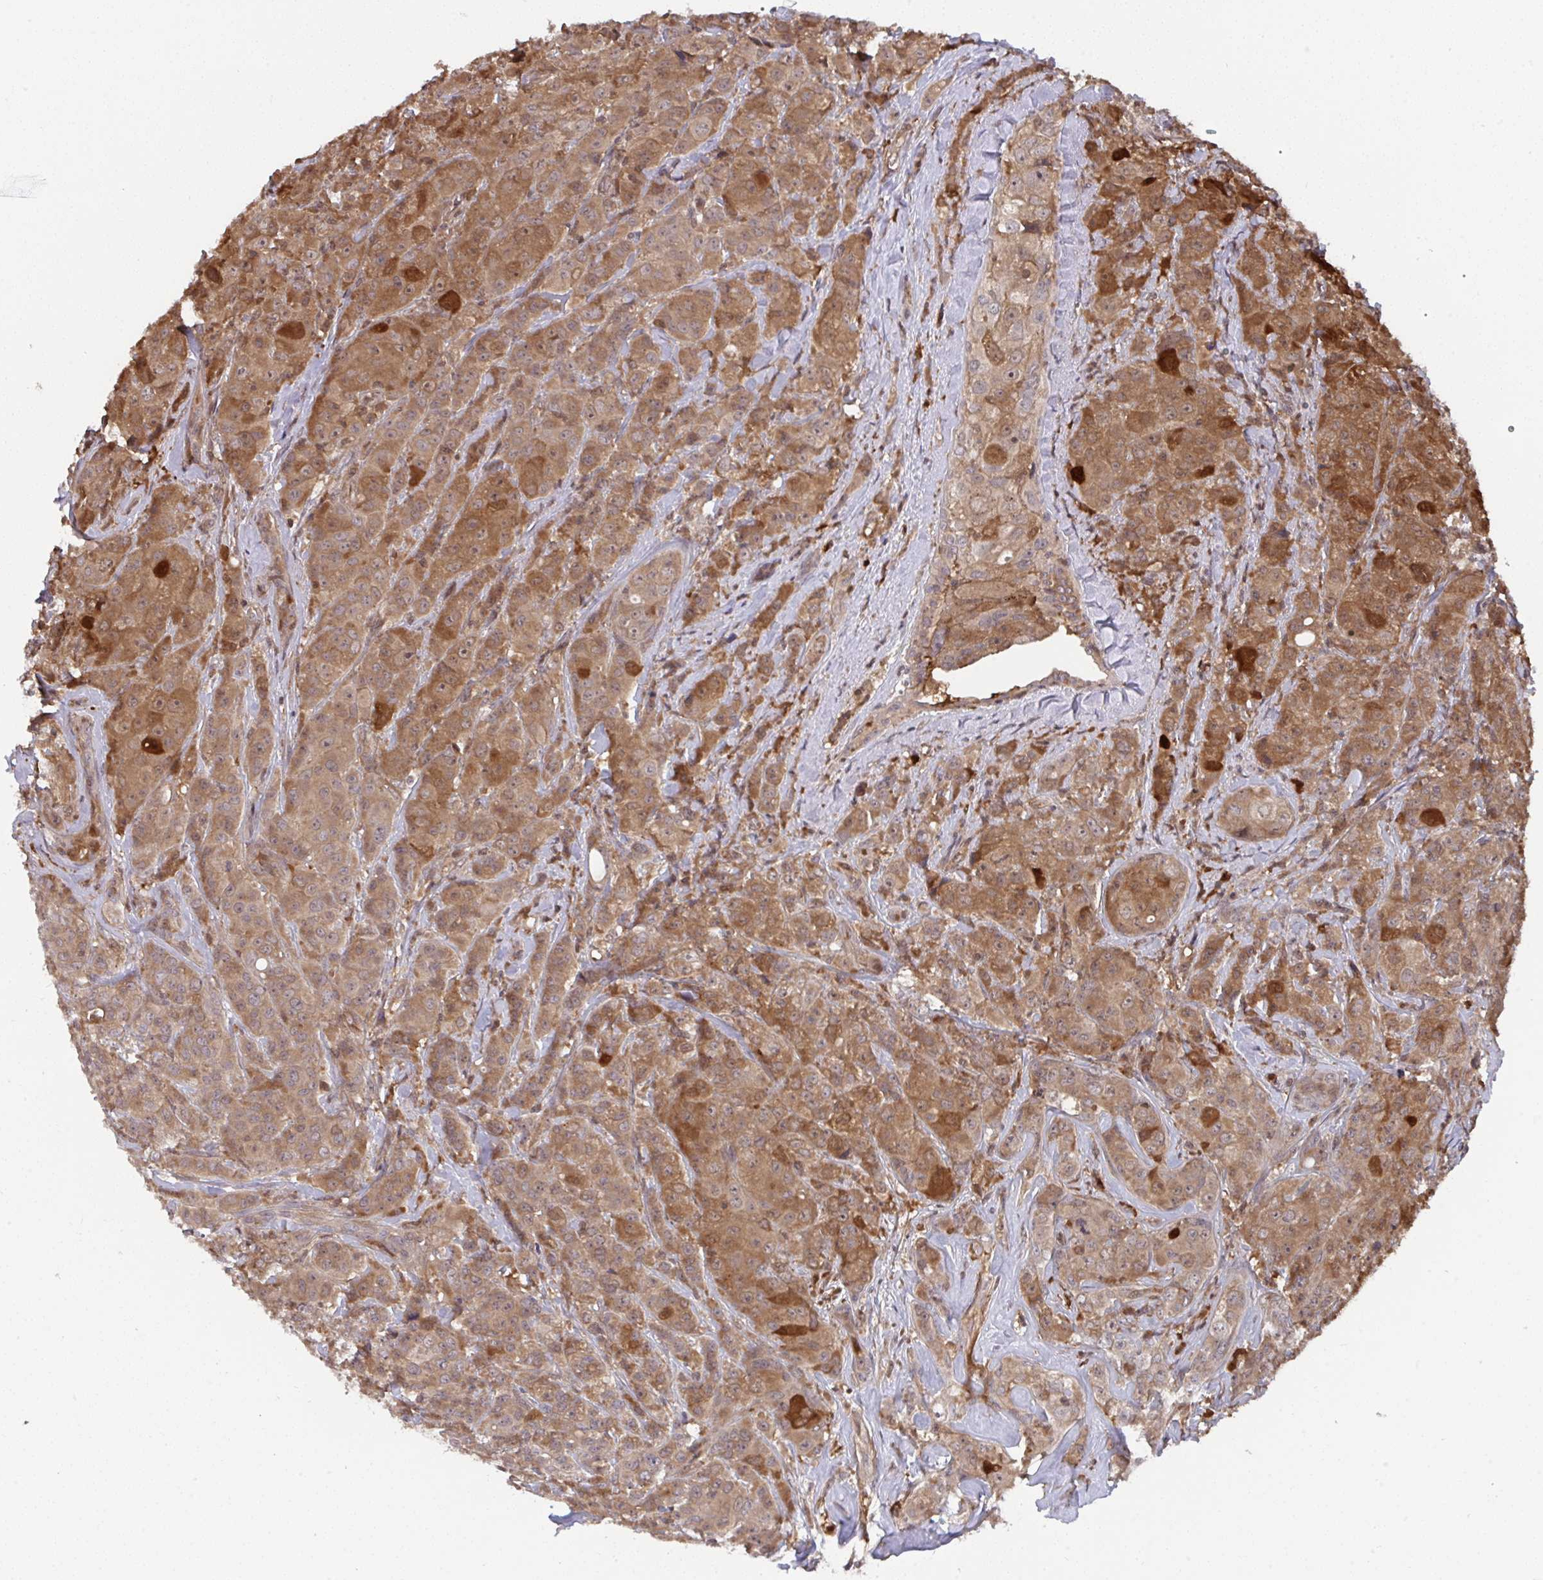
{"staining": {"intensity": "moderate", "quantity": ">75%", "location": "cytoplasmic/membranous"}, "tissue": "breast cancer", "cell_type": "Tumor cells", "image_type": "cancer", "snomed": [{"axis": "morphology", "description": "Normal tissue, NOS"}, {"axis": "morphology", "description": "Duct carcinoma"}, {"axis": "topography", "description": "Breast"}], "caption": "Protein staining displays moderate cytoplasmic/membranous staining in approximately >75% of tumor cells in breast invasive ductal carcinoma.", "gene": "TIGAR", "patient": {"sex": "female", "age": 43}}